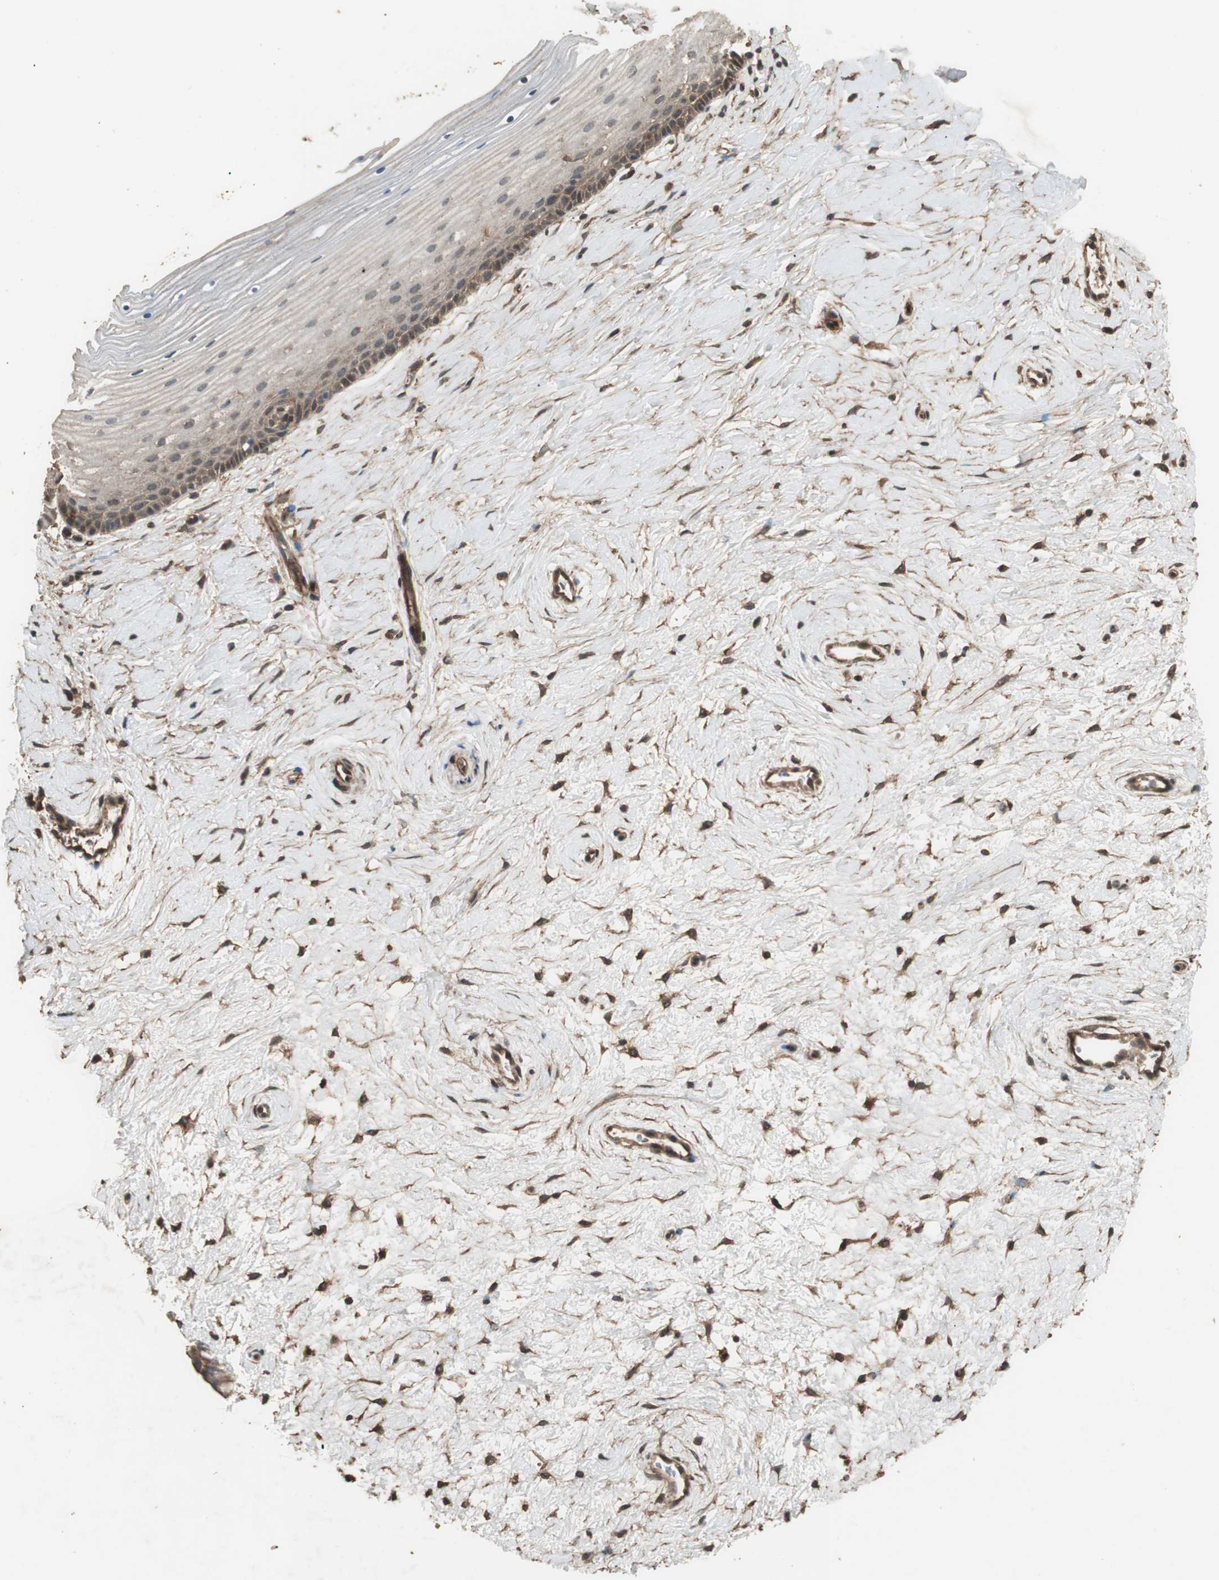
{"staining": {"intensity": "weak", "quantity": ">75%", "location": "cytoplasmic/membranous"}, "tissue": "cervix", "cell_type": "Glandular cells", "image_type": "normal", "snomed": [{"axis": "morphology", "description": "Normal tissue, NOS"}, {"axis": "topography", "description": "Cervix"}], "caption": "Immunohistochemical staining of normal human cervix reveals low levels of weak cytoplasmic/membranous staining in about >75% of glandular cells.", "gene": "CCN4", "patient": {"sex": "female", "age": 39}}